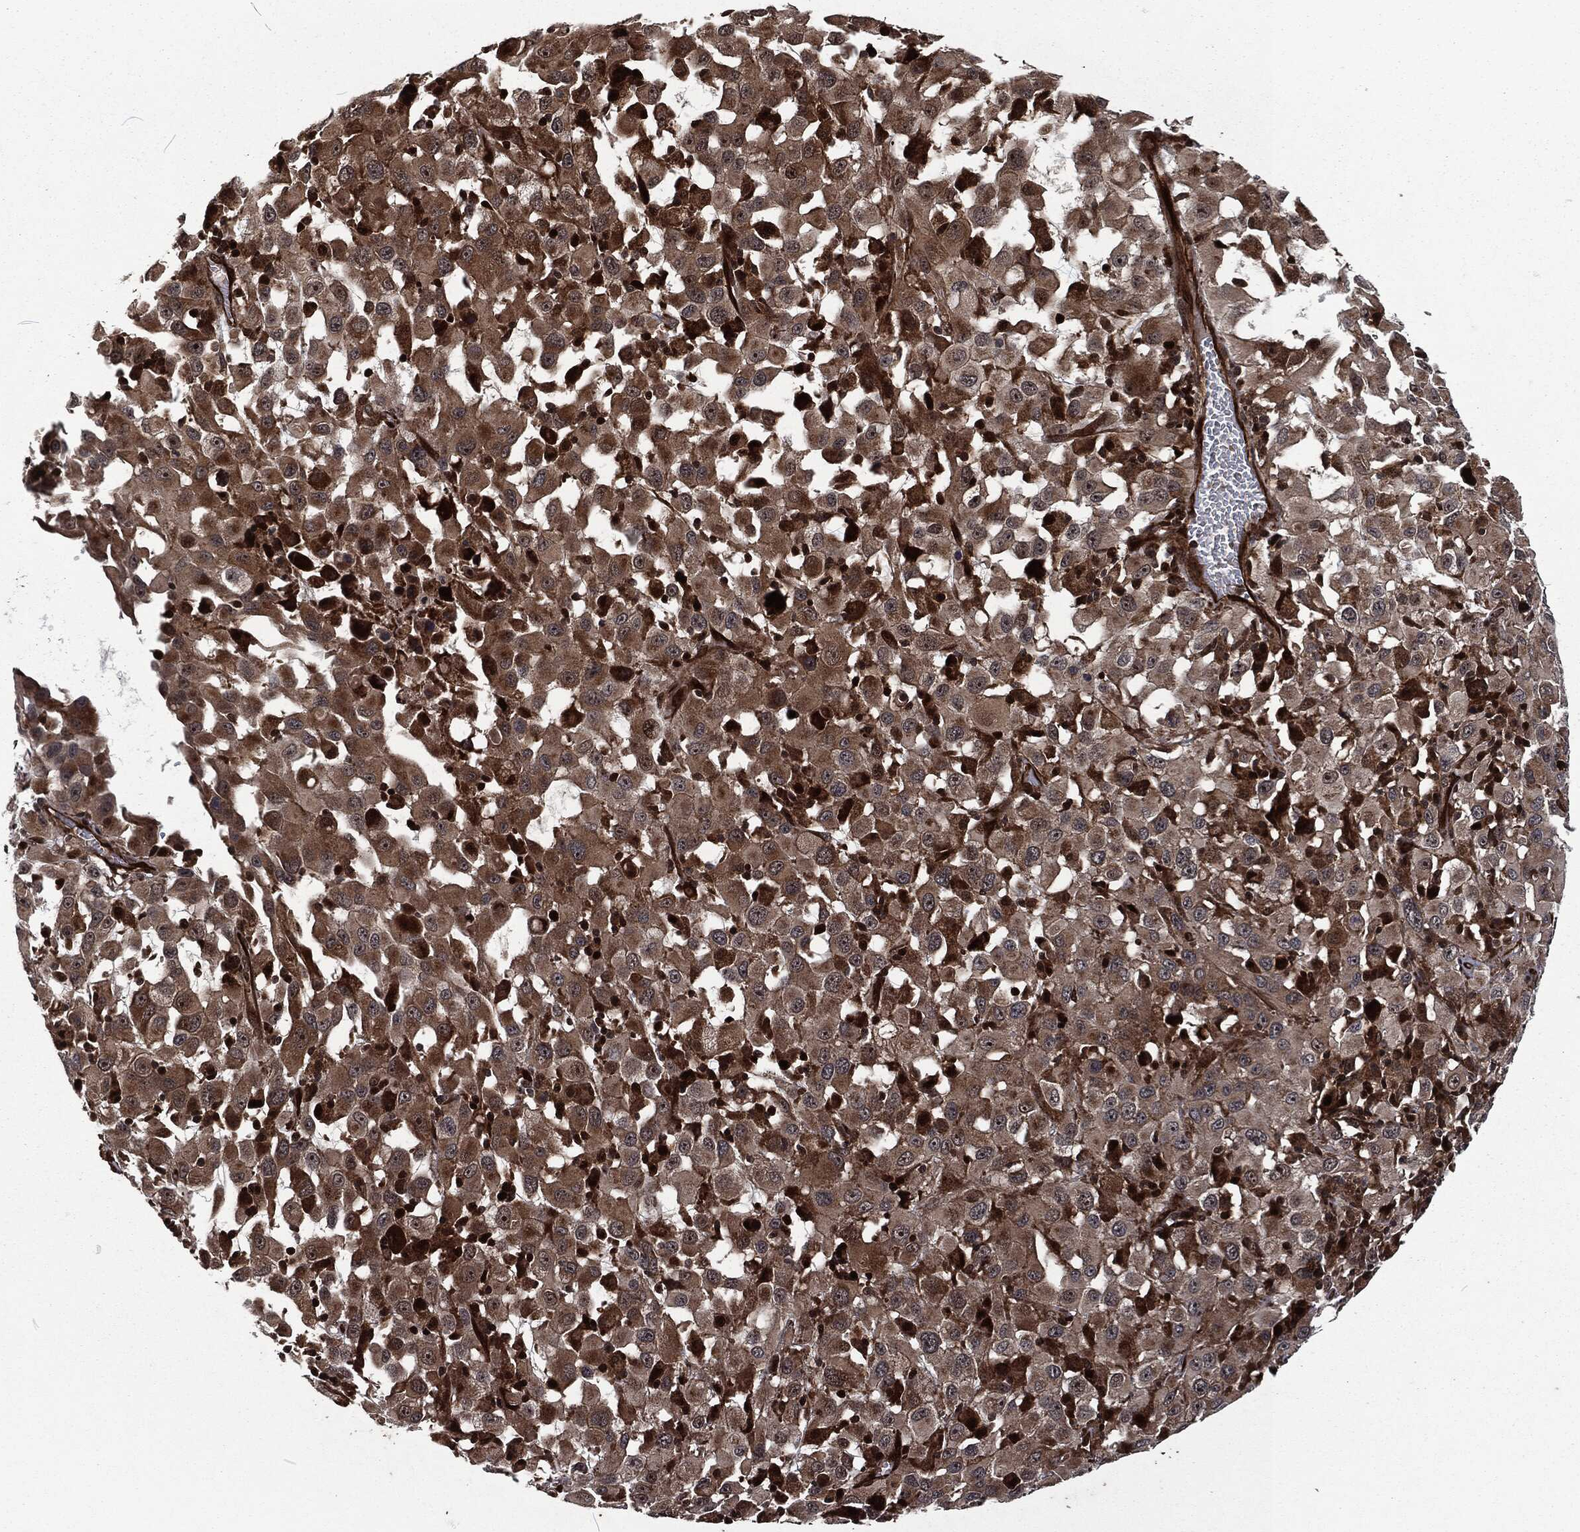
{"staining": {"intensity": "moderate", "quantity": "25%-75%", "location": "cytoplasmic/membranous"}, "tissue": "melanoma", "cell_type": "Tumor cells", "image_type": "cancer", "snomed": [{"axis": "morphology", "description": "Malignant melanoma, Metastatic site"}, {"axis": "topography", "description": "Lymph node"}], "caption": "Immunohistochemical staining of human malignant melanoma (metastatic site) demonstrates moderate cytoplasmic/membranous protein positivity in approximately 25%-75% of tumor cells.", "gene": "CMPK2", "patient": {"sex": "male", "age": 50}}